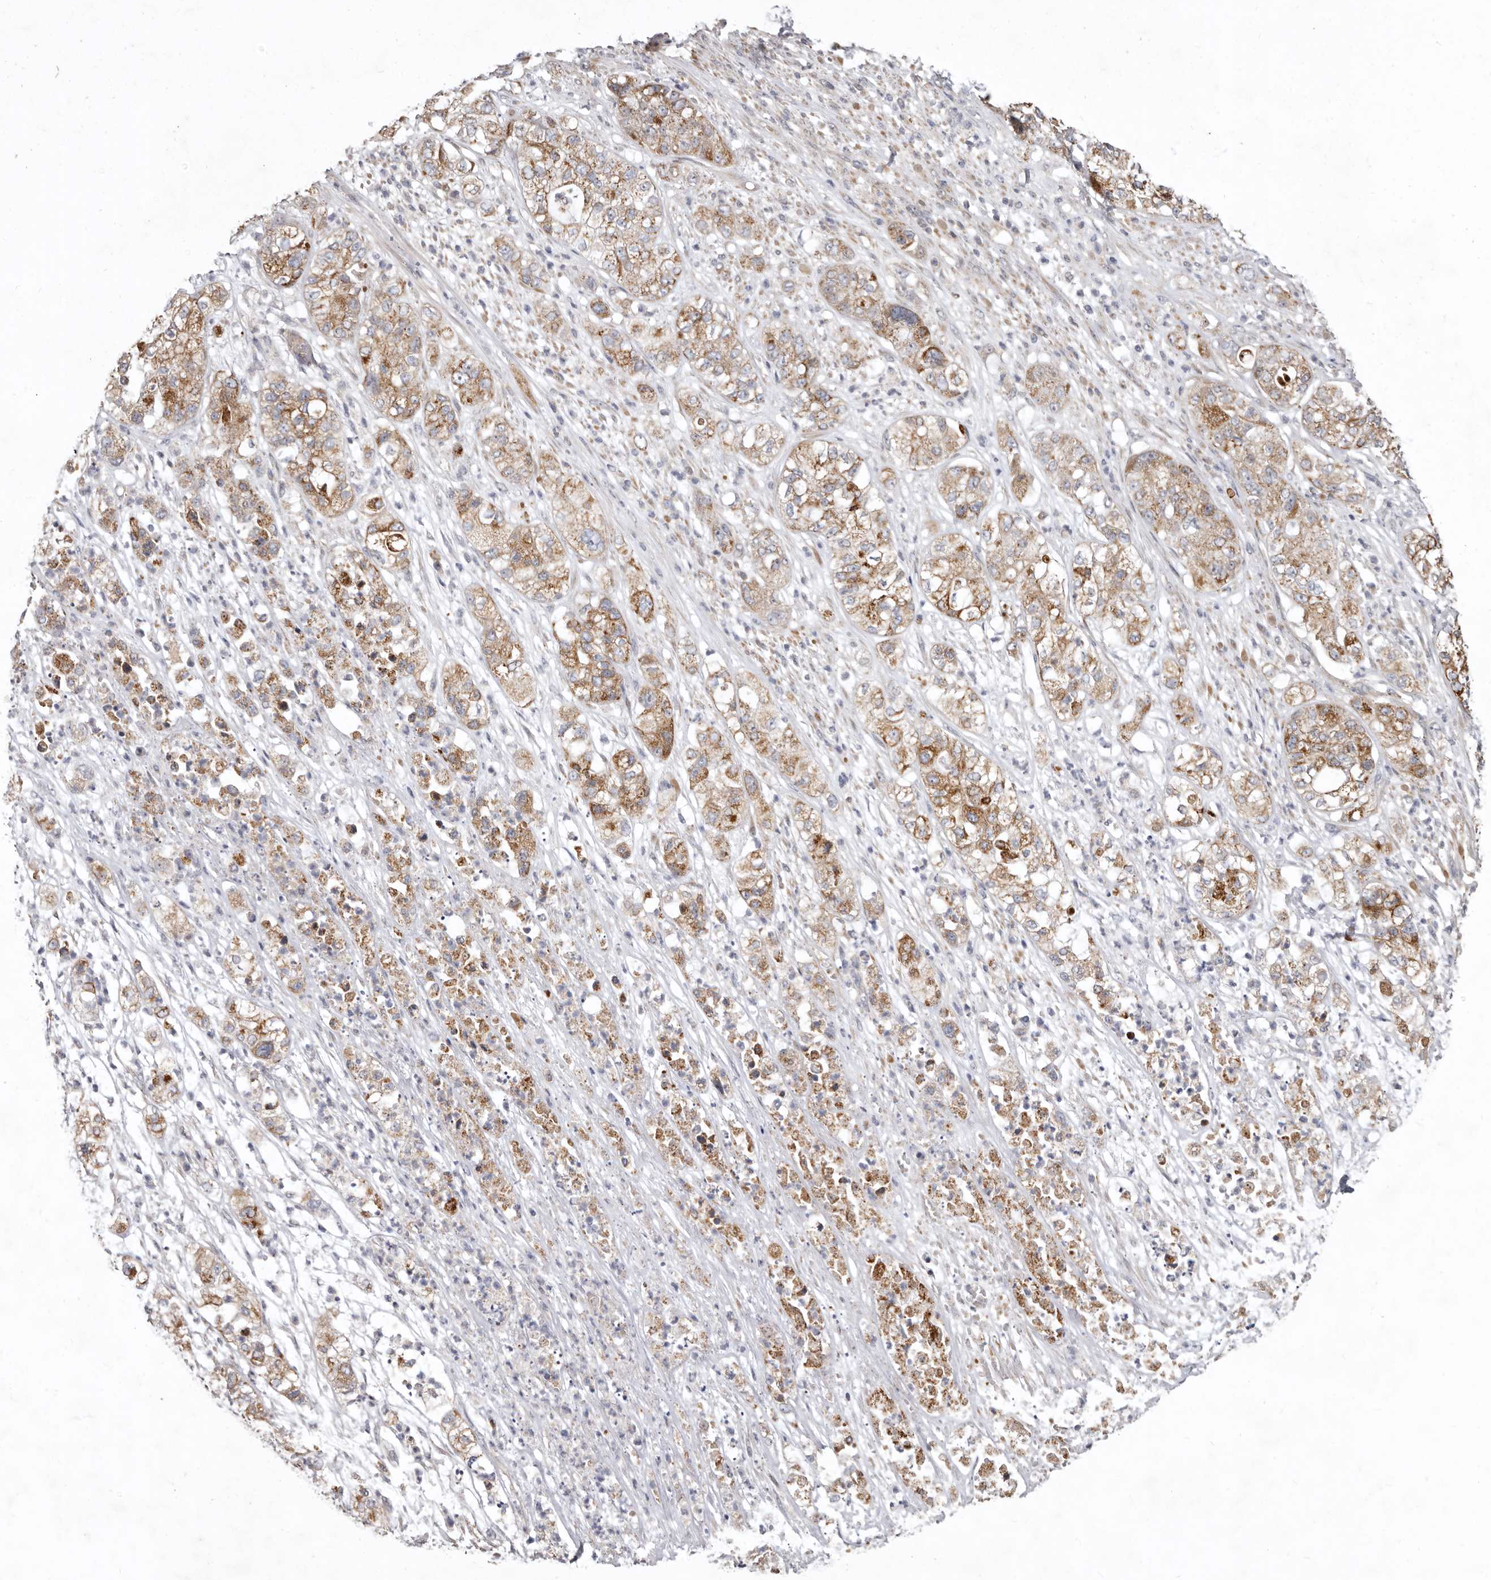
{"staining": {"intensity": "moderate", "quantity": "25%-75%", "location": "cytoplasmic/membranous"}, "tissue": "pancreatic cancer", "cell_type": "Tumor cells", "image_type": "cancer", "snomed": [{"axis": "morphology", "description": "Adenocarcinoma, NOS"}, {"axis": "topography", "description": "Pancreas"}], "caption": "Tumor cells exhibit medium levels of moderate cytoplasmic/membranous staining in approximately 25%-75% of cells in human pancreatic cancer (adenocarcinoma).", "gene": "SMC4", "patient": {"sex": "female", "age": 78}}